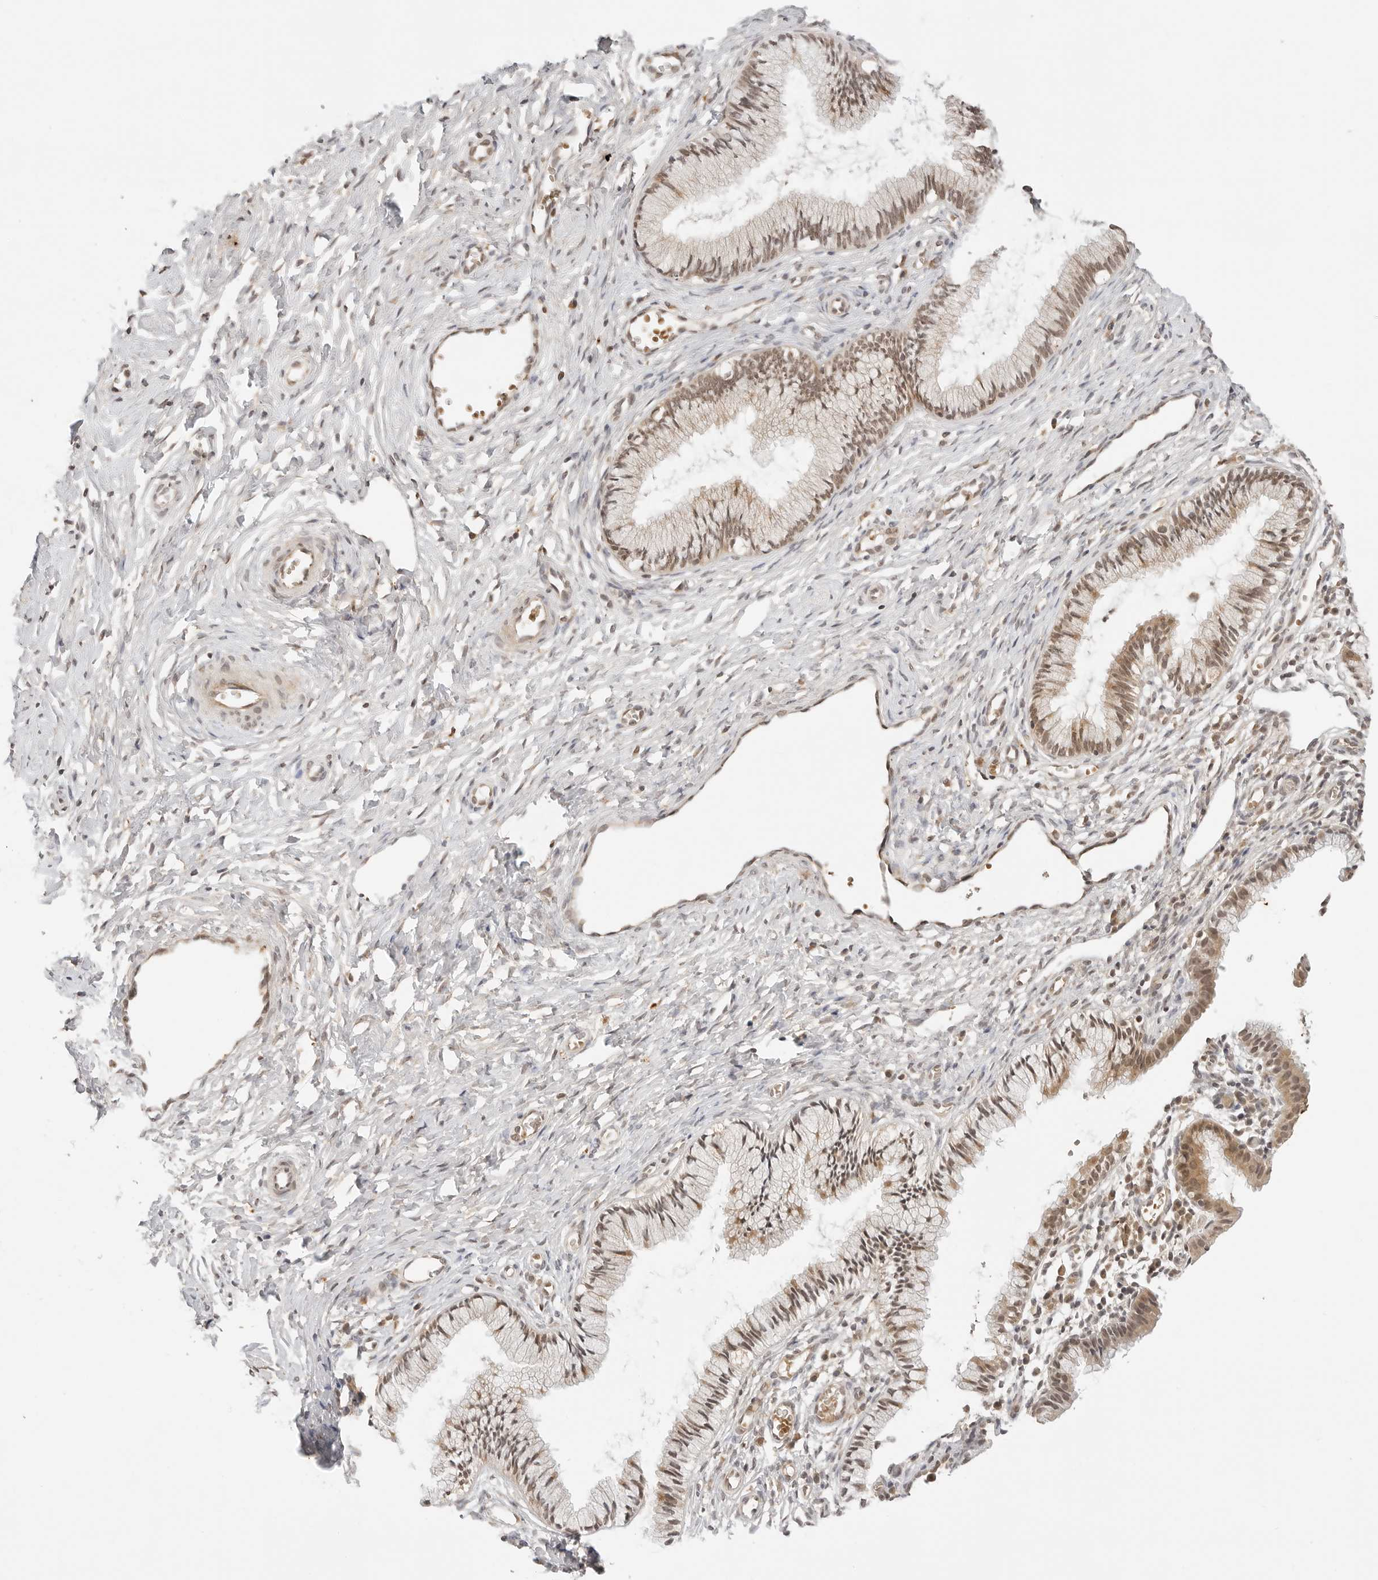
{"staining": {"intensity": "moderate", "quantity": ">75%", "location": "cytoplasmic/membranous,nuclear"}, "tissue": "cervix", "cell_type": "Glandular cells", "image_type": "normal", "snomed": [{"axis": "morphology", "description": "Normal tissue, NOS"}, {"axis": "topography", "description": "Cervix"}], "caption": "Unremarkable cervix demonstrates moderate cytoplasmic/membranous,nuclear staining in approximately >75% of glandular cells, visualized by immunohistochemistry.", "gene": "GPR34", "patient": {"sex": "female", "age": 27}}